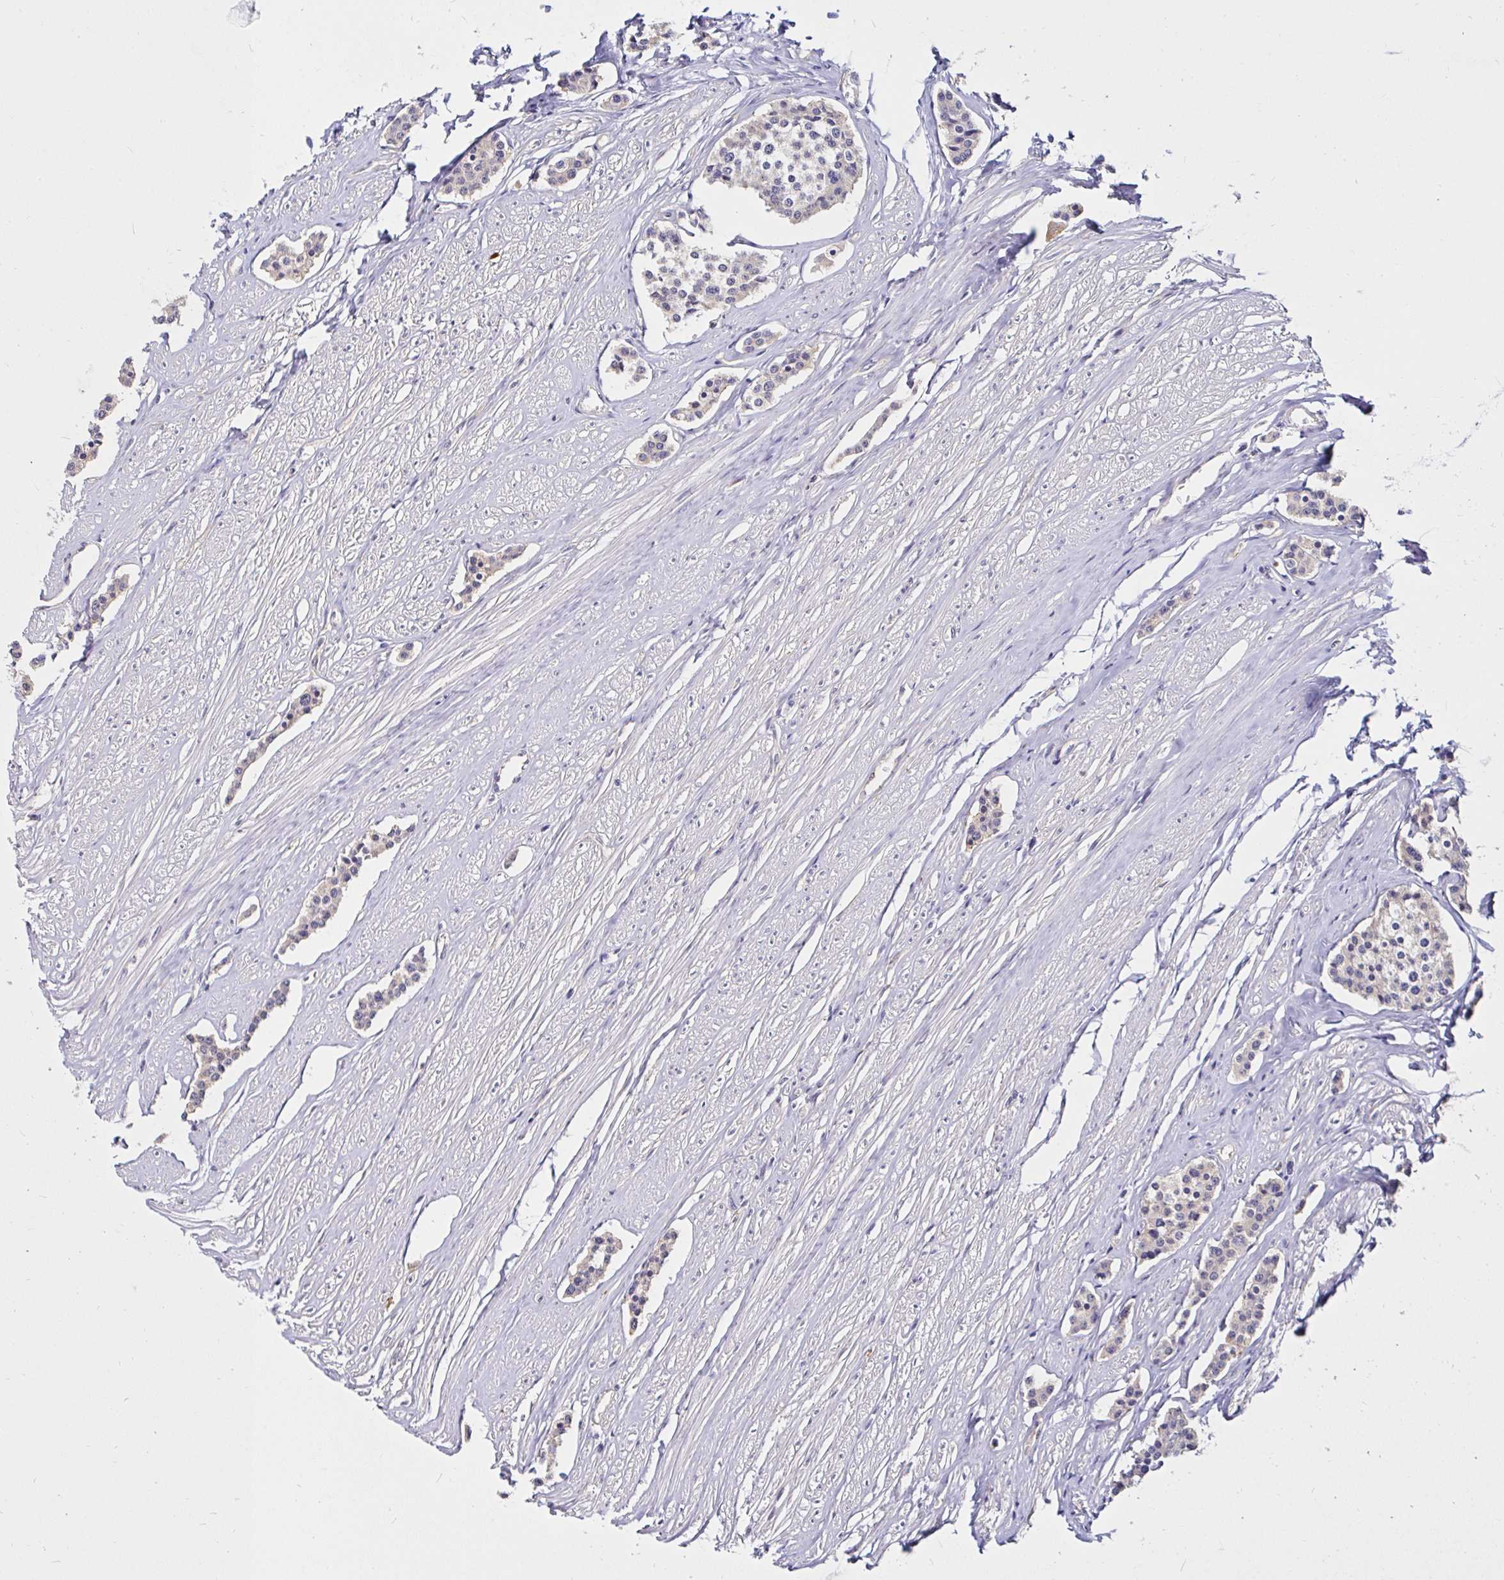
{"staining": {"intensity": "negative", "quantity": "none", "location": "none"}, "tissue": "carcinoid", "cell_type": "Tumor cells", "image_type": "cancer", "snomed": [{"axis": "morphology", "description": "Carcinoid, malignant, NOS"}, {"axis": "topography", "description": "Small intestine"}], "caption": "The image displays no significant staining in tumor cells of carcinoid.", "gene": "RSRP1", "patient": {"sex": "male", "age": 60}}